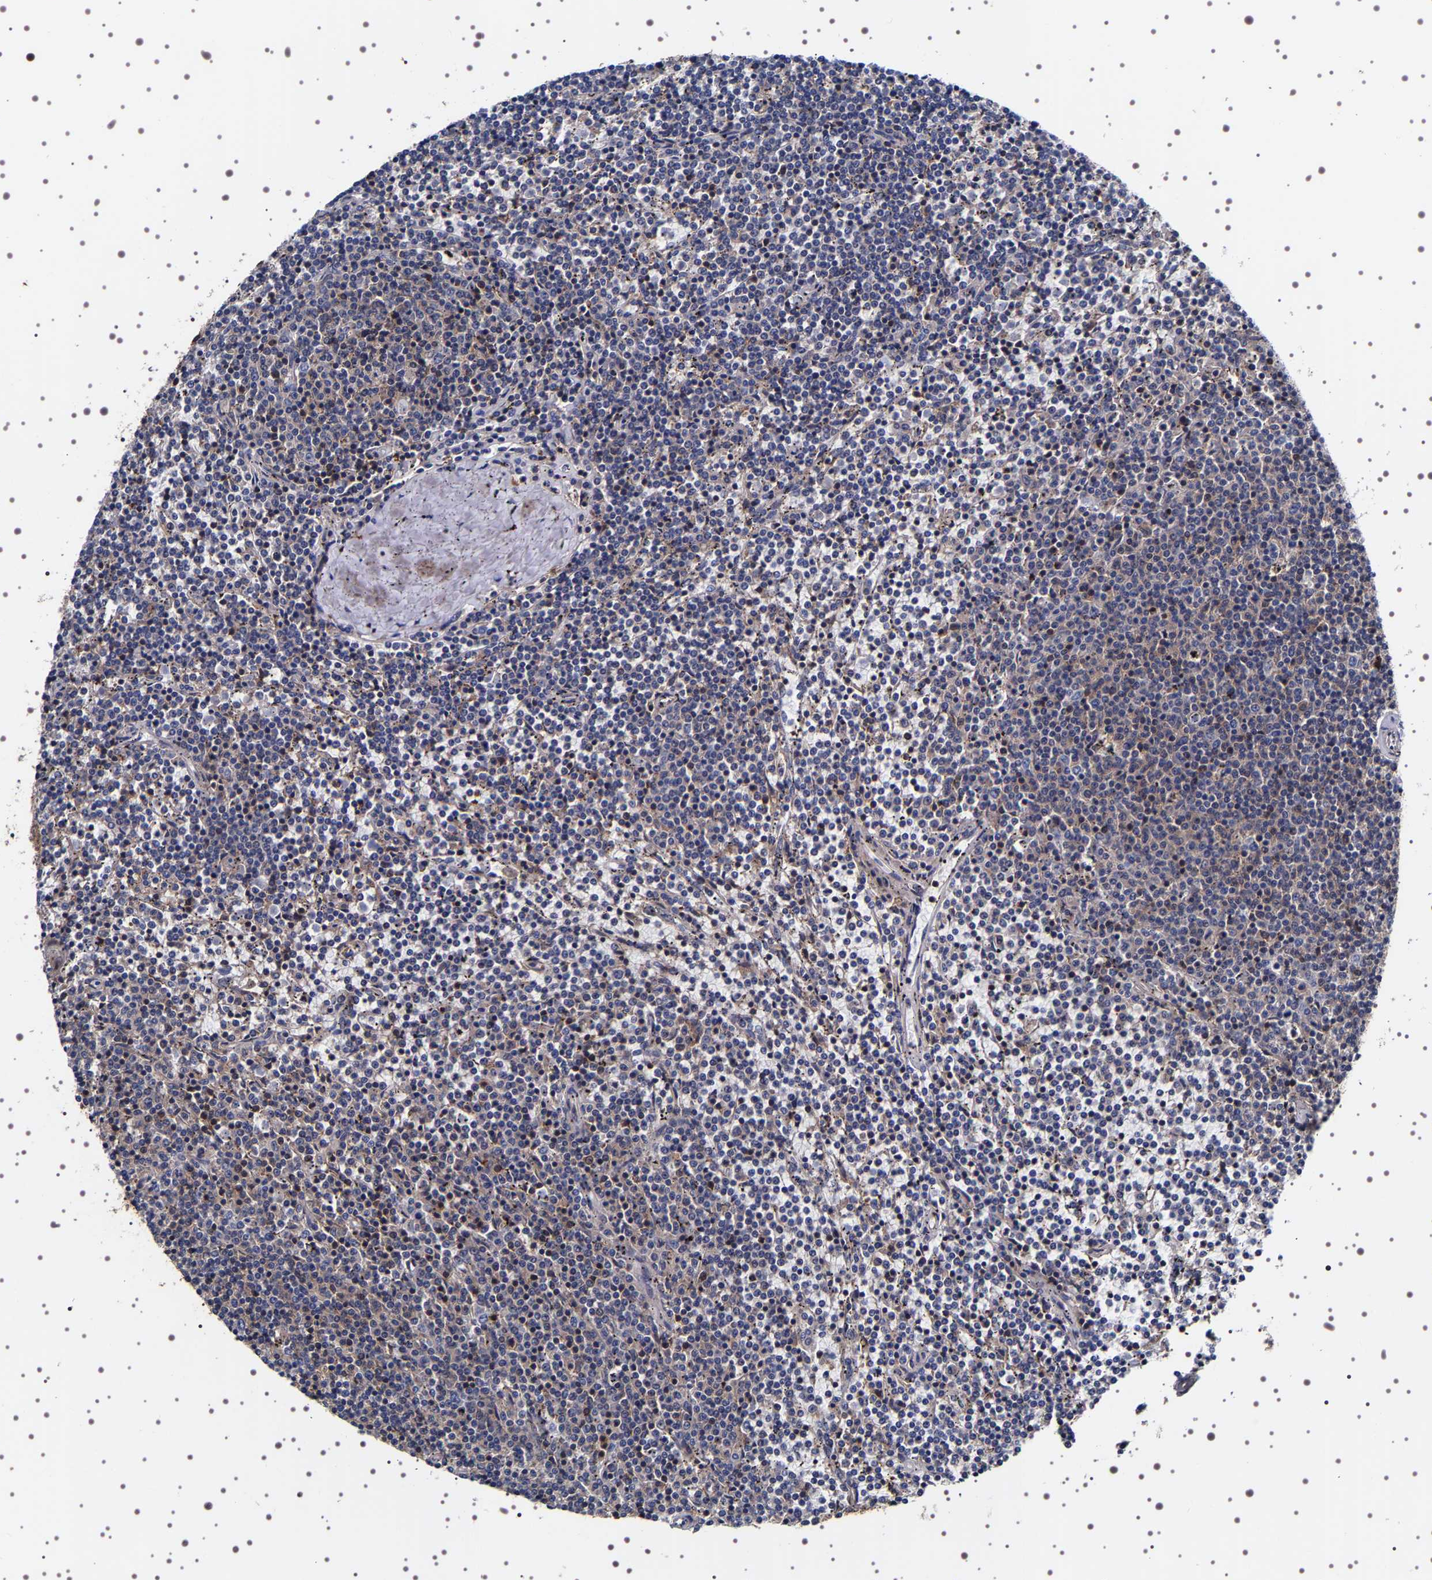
{"staining": {"intensity": "negative", "quantity": "none", "location": "none"}, "tissue": "lymphoma", "cell_type": "Tumor cells", "image_type": "cancer", "snomed": [{"axis": "morphology", "description": "Malignant lymphoma, non-Hodgkin's type, Low grade"}, {"axis": "topography", "description": "Spleen"}], "caption": "The image demonstrates no significant expression in tumor cells of malignant lymphoma, non-Hodgkin's type (low-grade). The staining was performed using DAB (3,3'-diaminobenzidine) to visualize the protein expression in brown, while the nuclei were stained in blue with hematoxylin (Magnification: 20x).", "gene": "WDR1", "patient": {"sex": "female", "age": 50}}